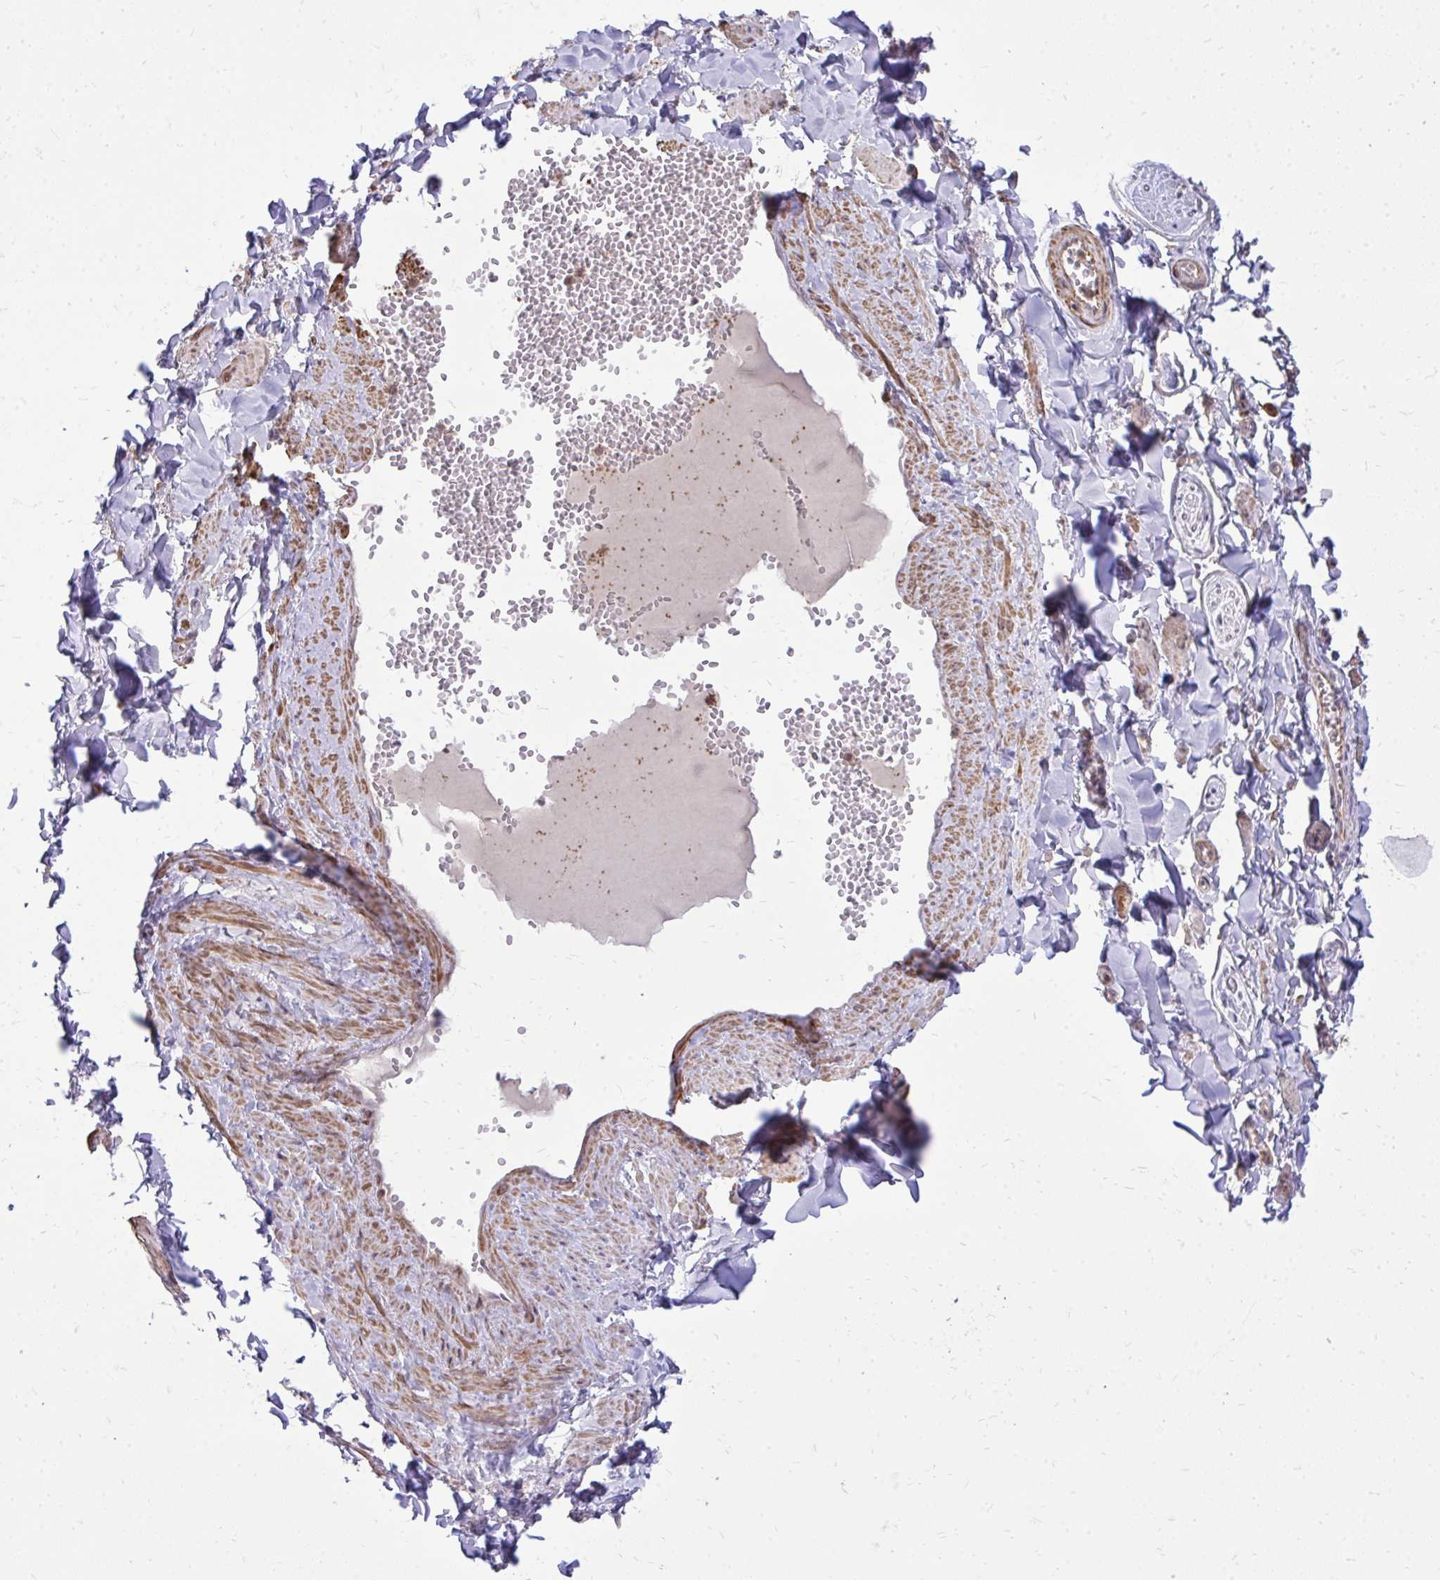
{"staining": {"intensity": "negative", "quantity": "none", "location": "none"}, "tissue": "adipose tissue", "cell_type": "Adipocytes", "image_type": "normal", "snomed": [{"axis": "morphology", "description": "Normal tissue, NOS"}, {"axis": "topography", "description": "Vulva"}, {"axis": "topography", "description": "Peripheral nerve tissue"}], "caption": "This image is of benign adipose tissue stained with IHC to label a protein in brown with the nuclei are counter-stained blue. There is no positivity in adipocytes.", "gene": "SLC7A5", "patient": {"sex": "female", "age": 66}}